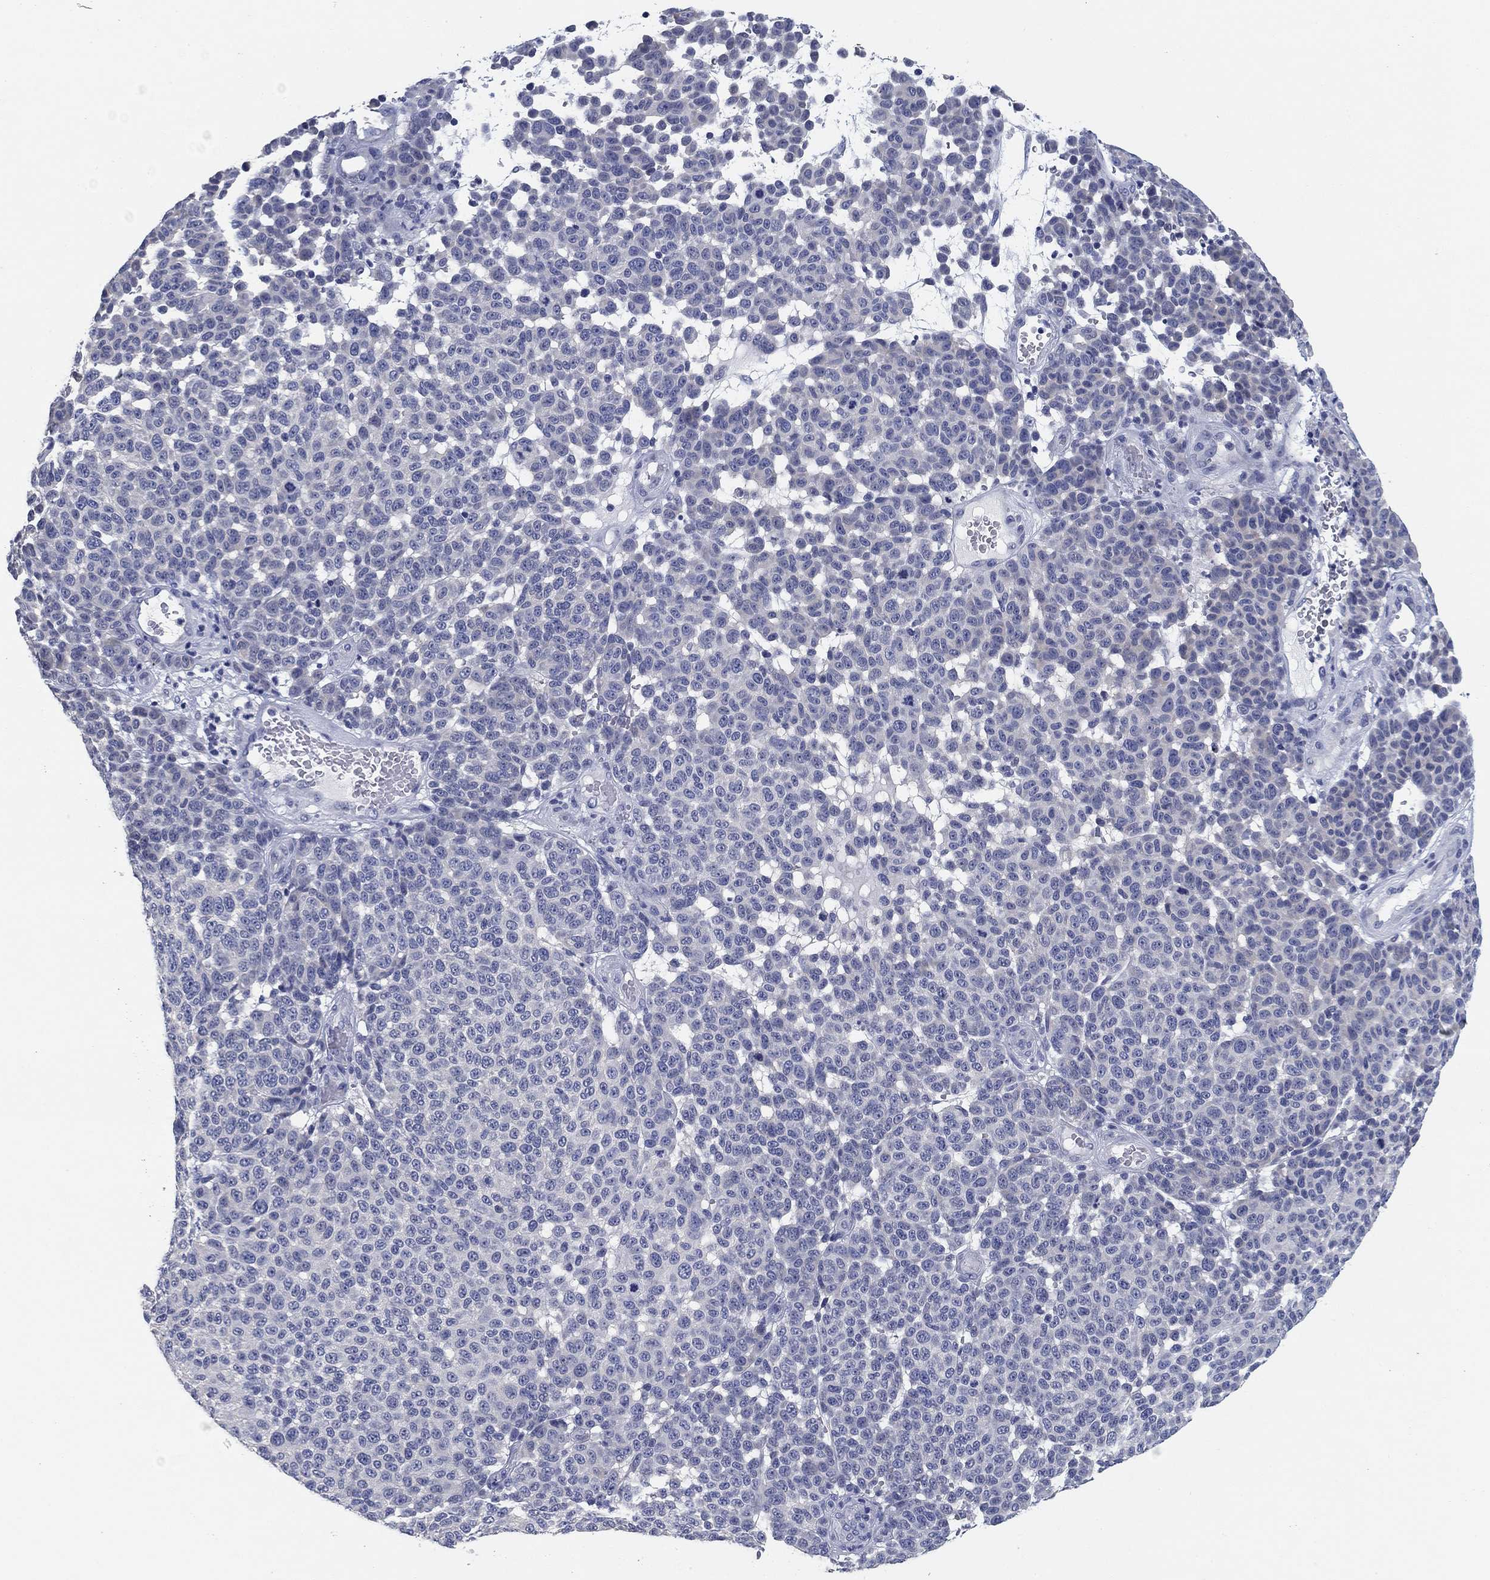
{"staining": {"intensity": "moderate", "quantity": "<25%", "location": "cytoplasmic/membranous"}, "tissue": "melanoma", "cell_type": "Tumor cells", "image_type": "cancer", "snomed": [{"axis": "morphology", "description": "Malignant melanoma, NOS"}, {"axis": "topography", "description": "Skin"}], "caption": "Immunohistochemistry (IHC) of human melanoma displays low levels of moderate cytoplasmic/membranous staining in approximately <25% of tumor cells.", "gene": "CLUL1", "patient": {"sex": "male", "age": 59}}